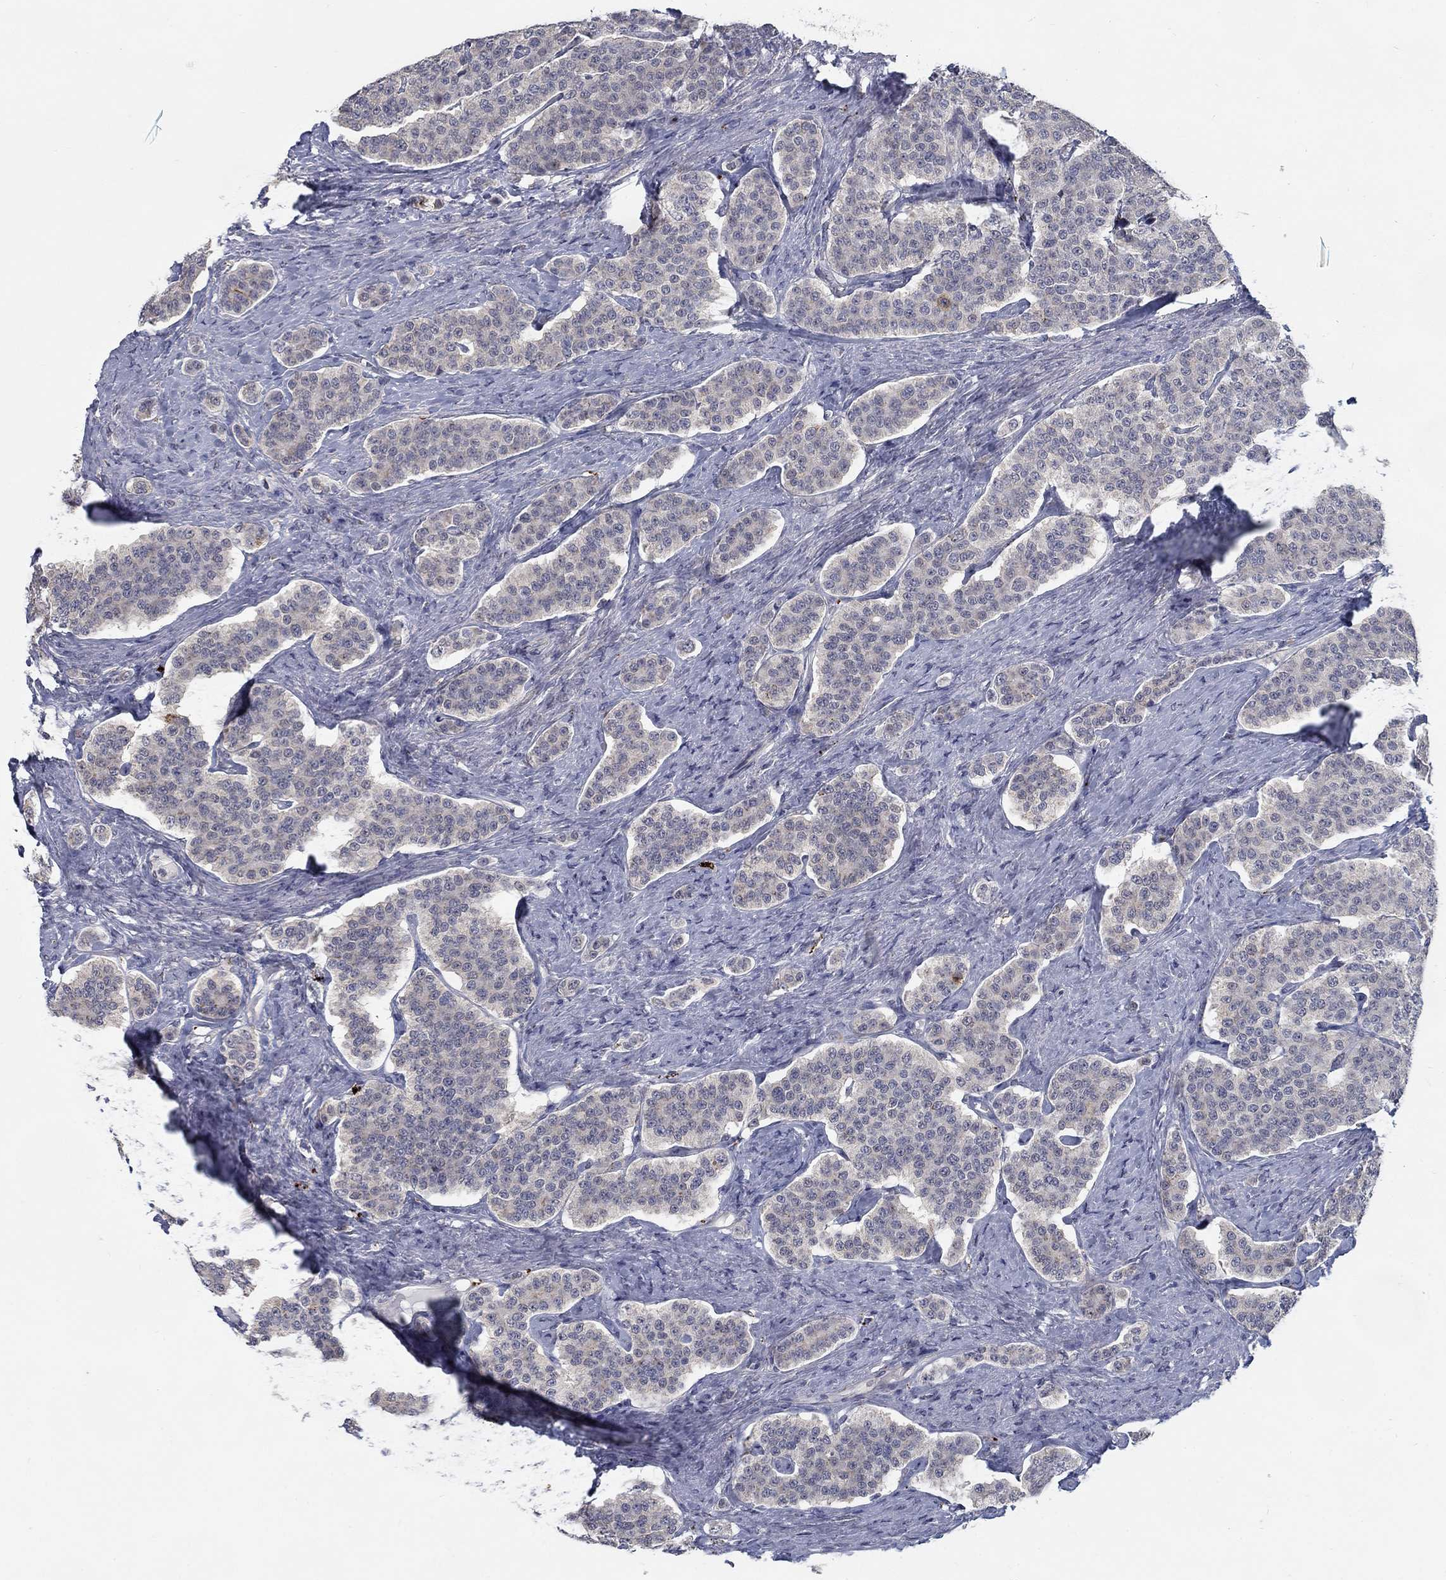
{"staining": {"intensity": "negative", "quantity": "none", "location": "none"}, "tissue": "carcinoid", "cell_type": "Tumor cells", "image_type": "cancer", "snomed": [{"axis": "morphology", "description": "Carcinoid, malignant, NOS"}, {"axis": "topography", "description": "Small intestine"}], "caption": "DAB immunohistochemical staining of carcinoid exhibits no significant expression in tumor cells.", "gene": "MTSS2", "patient": {"sex": "female", "age": 58}}